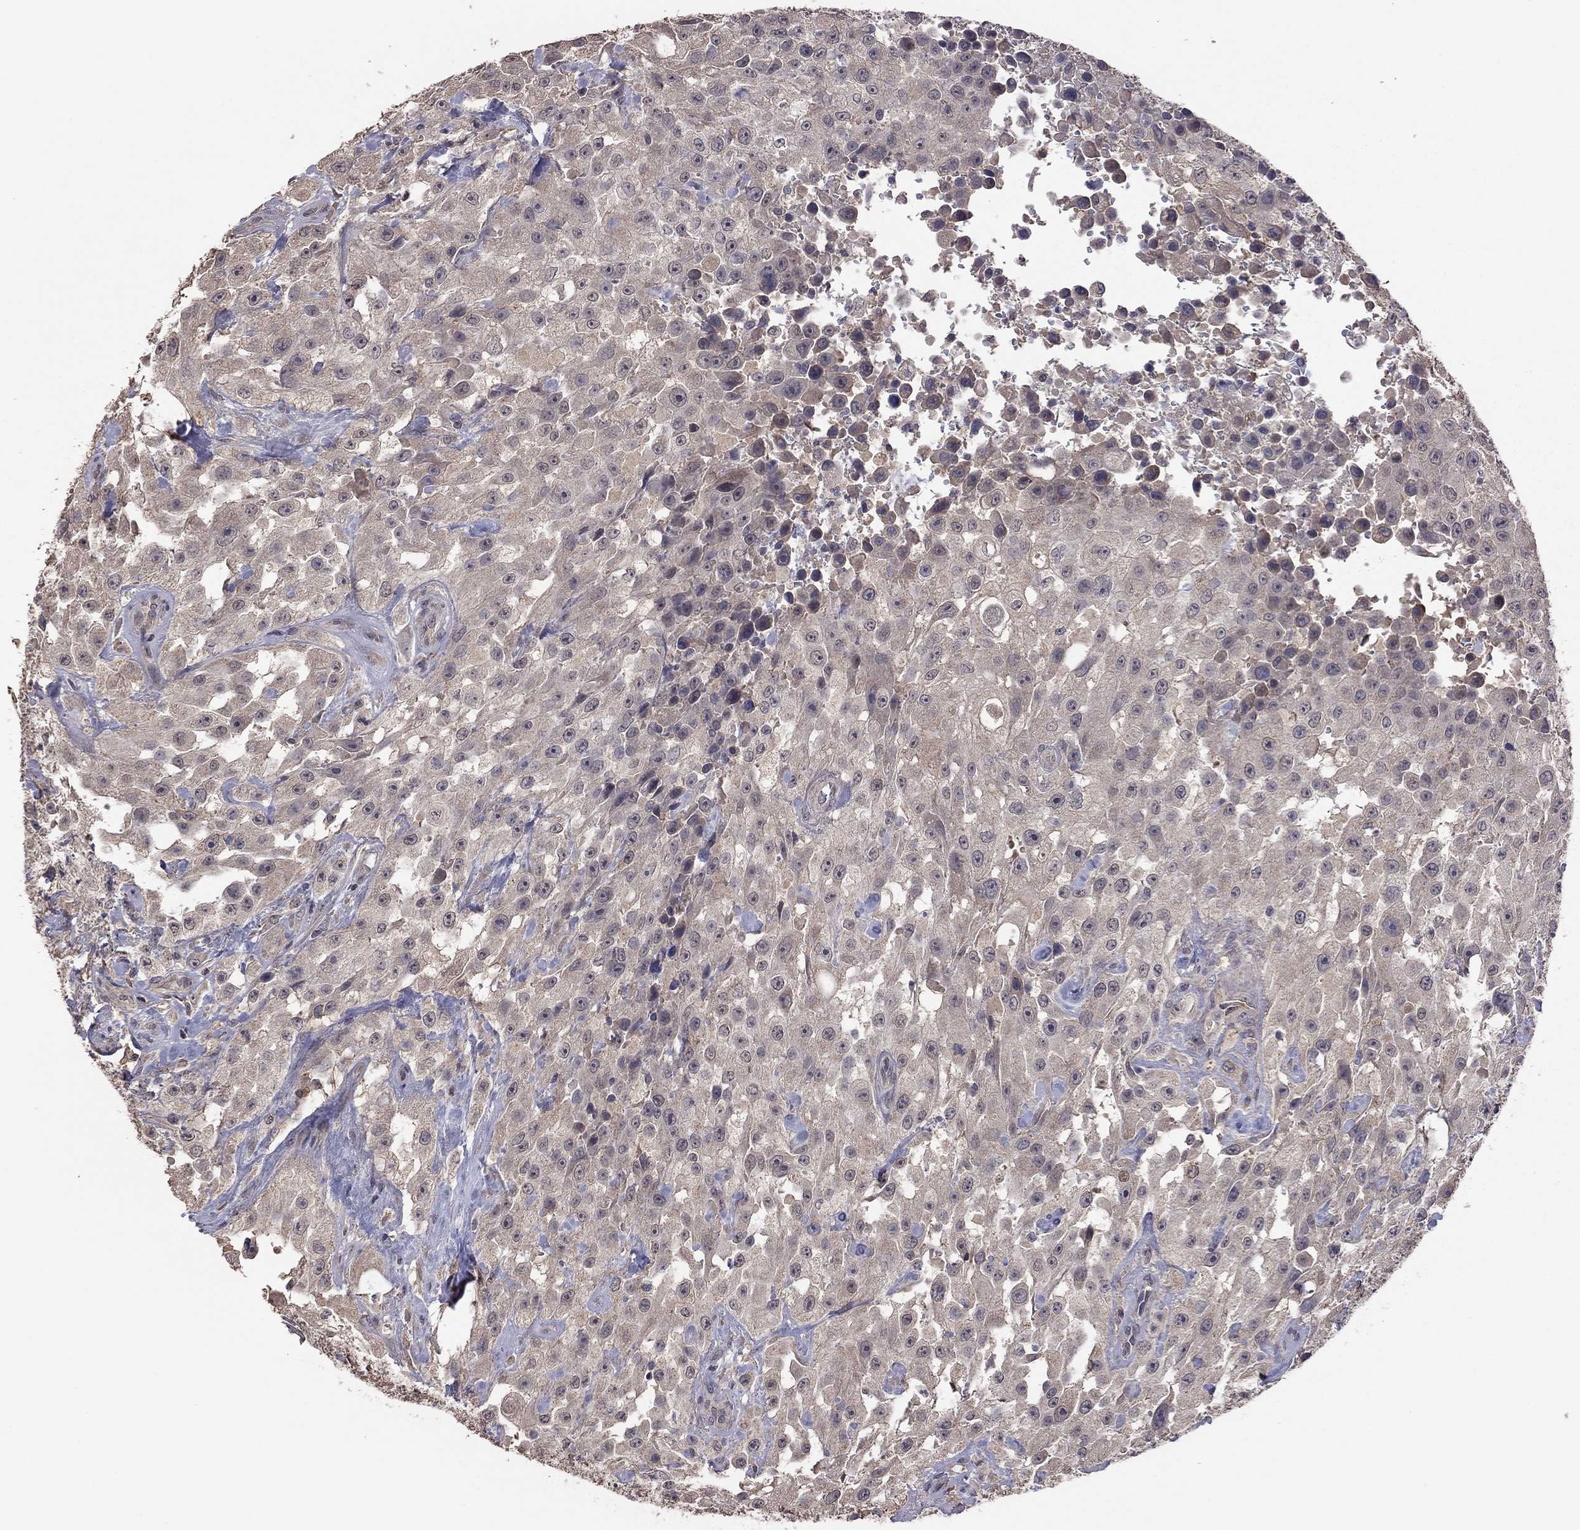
{"staining": {"intensity": "weak", "quantity": ">75%", "location": "cytoplasmic/membranous"}, "tissue": "urothelial cancer", "cell_type": "Tumor cells", "image_type": "cancer", "snomed": [{"axis": "morphology", "description": "Urothelial carcinoma, High grade"}, {"axis": "topography", "description": "Urinary bladder"}], "caption": "Protein expression analysis of human urothelial cancer reveals weak cytoplasmic/membranous staining in approximately >75% of tumor cells.", "gene": "TSNARE1", "patient": {"sex": "male", "age": 79}}